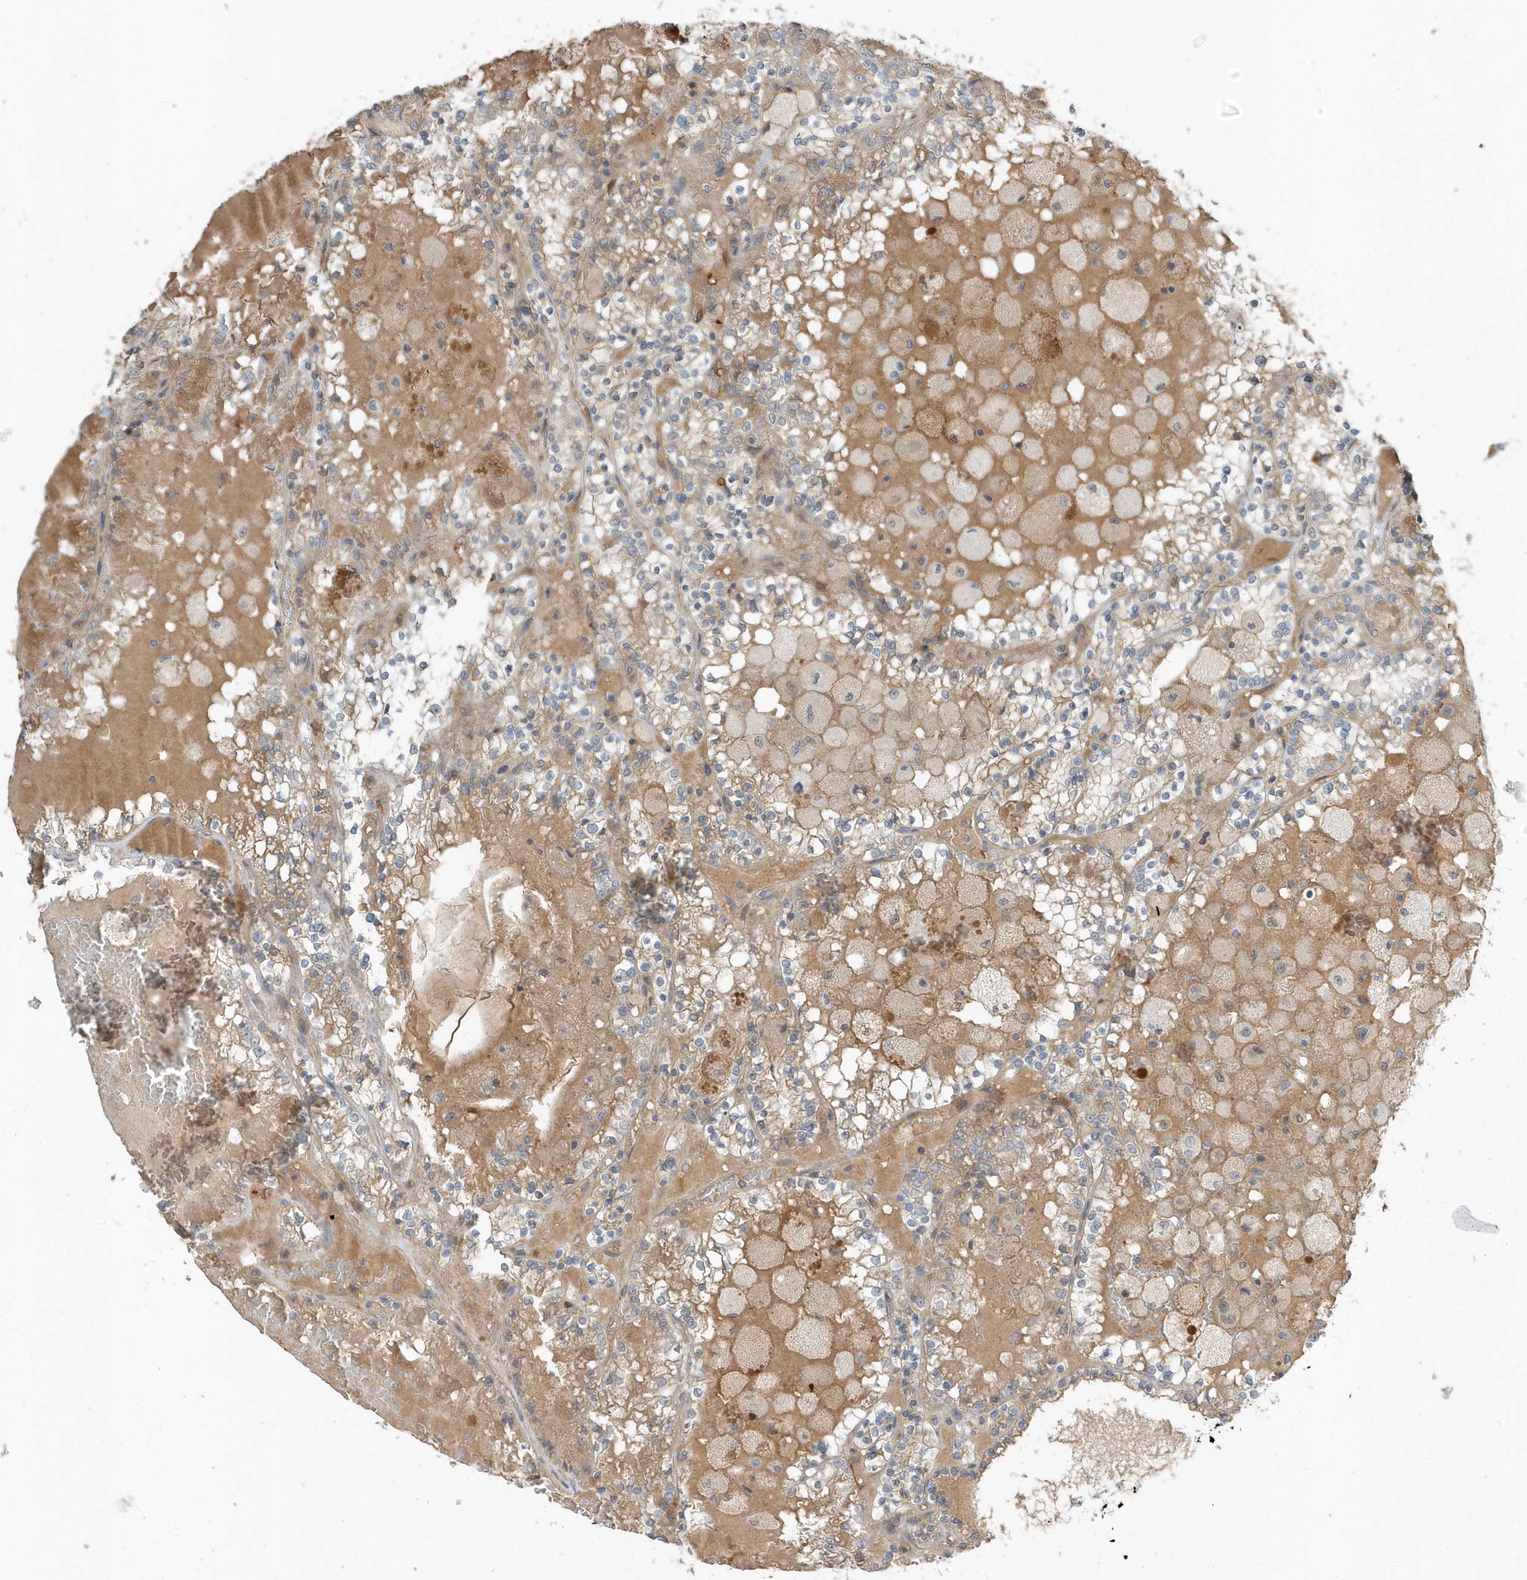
{"staining": {"intensity": "weak", "quantity": "25%-75%", "location": "cytoplasmic/membranous"}, "tissue": "renal cancer", "cell_type": "Tumor cells", "image_type": "cancer", "snomed": [{"axis": "morphology", "description": "Adenocarcinoma, NOS"}, {"axis": "topography", "description": "Kidney"}], "caption": "Protein staining of adenocarcinoma (renal) tissue shows weak cytoplasmic/membranous staining in about 25%-75% of tumor cells. The staining was performed using DAB (3,3'-diaminobenzidine) to visualize the protein expression in brown, while the nuclei were stained in blue with hematoxylin (Magnification: 20x).", "gene": "USP53", "patient": {"sex": "female", "age": 56}}